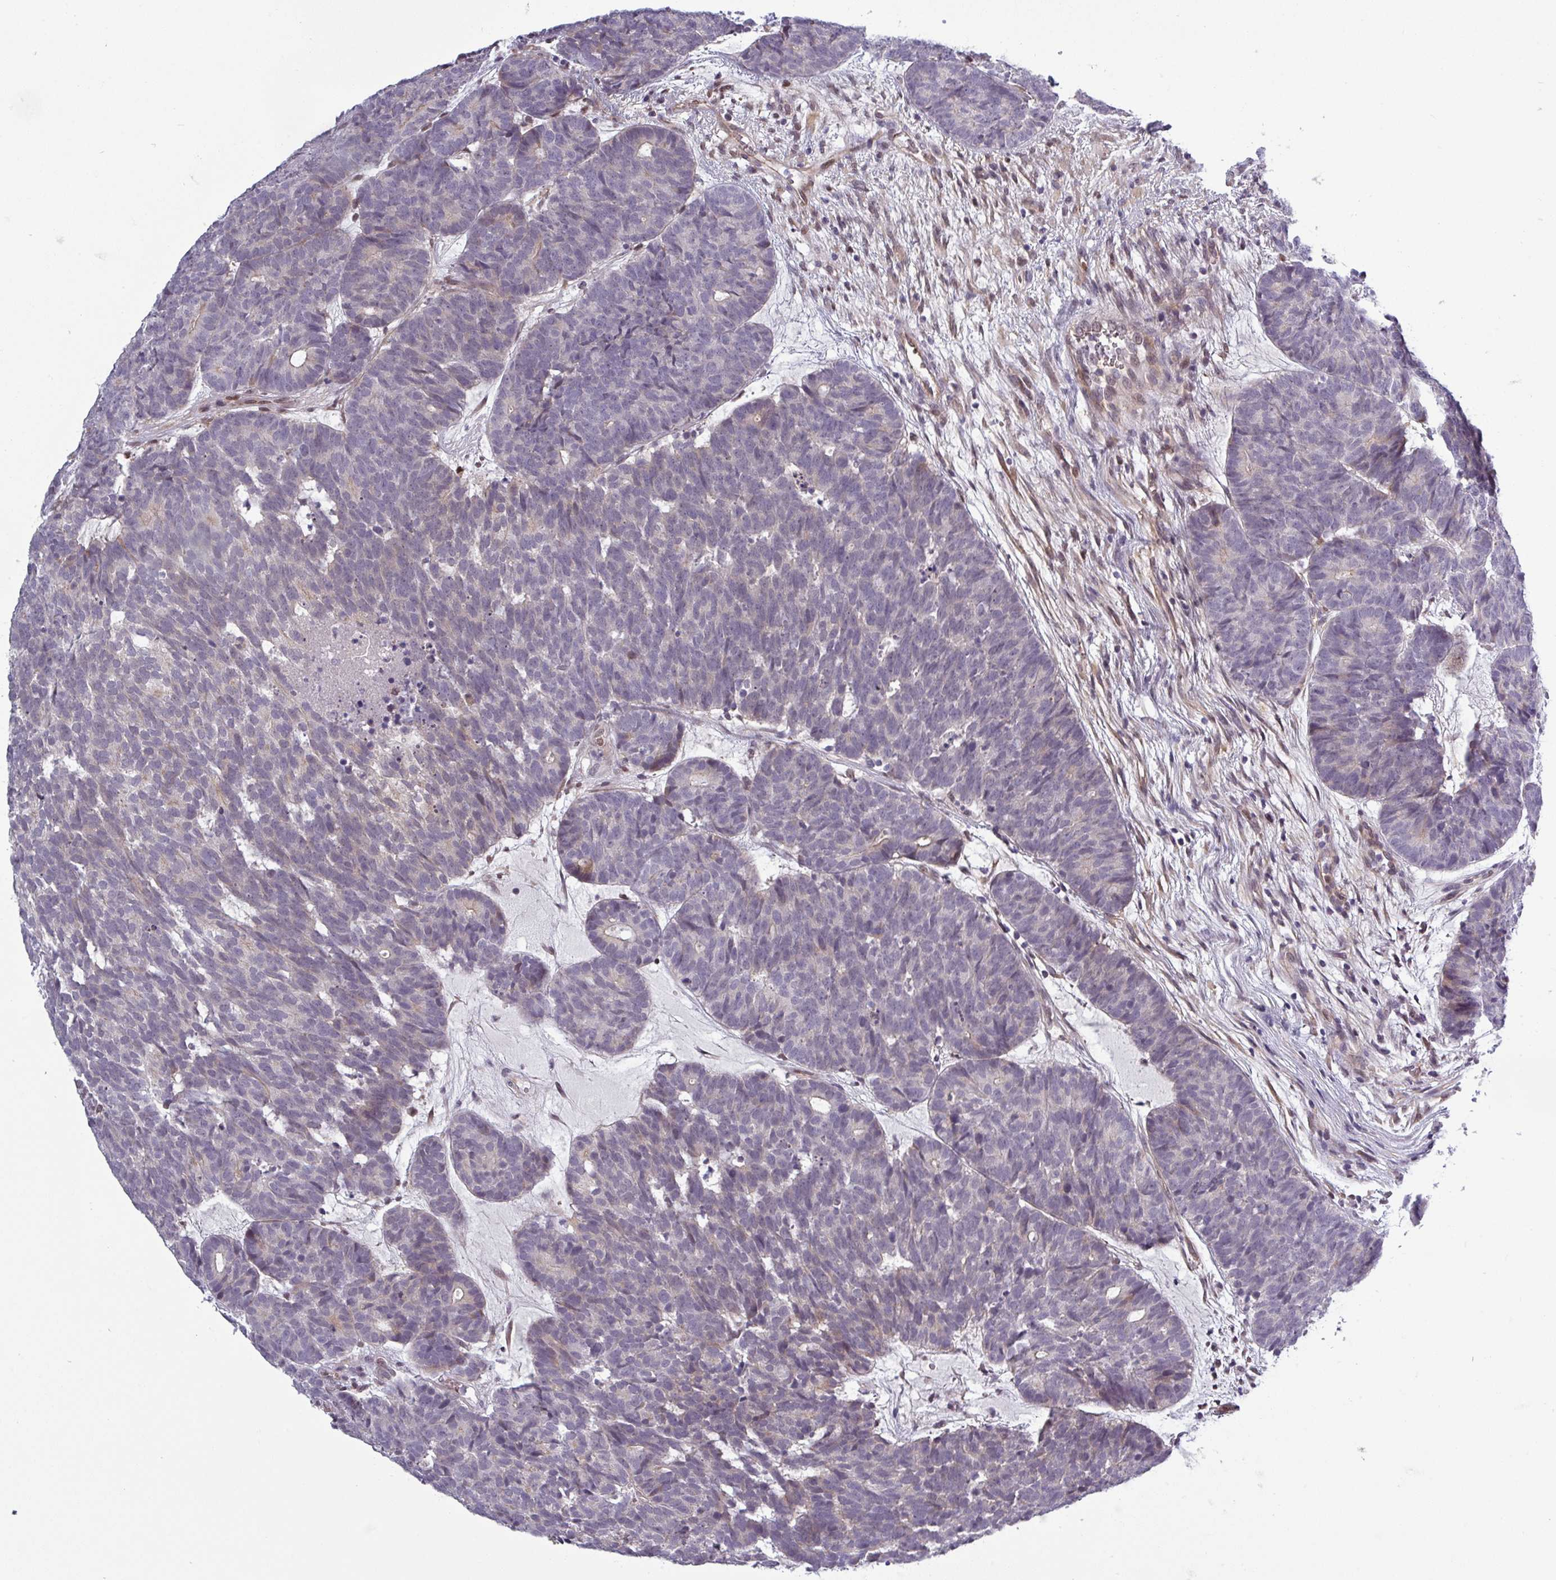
{"staining": {"intensity": "weak", "quantity": "<25%", "location": "cytoplasmic/membranous,nuclear"}, "tissue": "head and neck cancer", "cell_type": "Tumor cells", "image_type": "cancer", "snomed": [{"axis": "morphology", "description": "Adenocarcinoma, NOS"}, {"axis": "topography", "description": "Head-Neck"}], "caption": "Tumor cells show no significant protein staining in head and neck adenocarcinoma.", "gene": "PRAMEF12", "patient": {"sex": "female", "age": 81}}